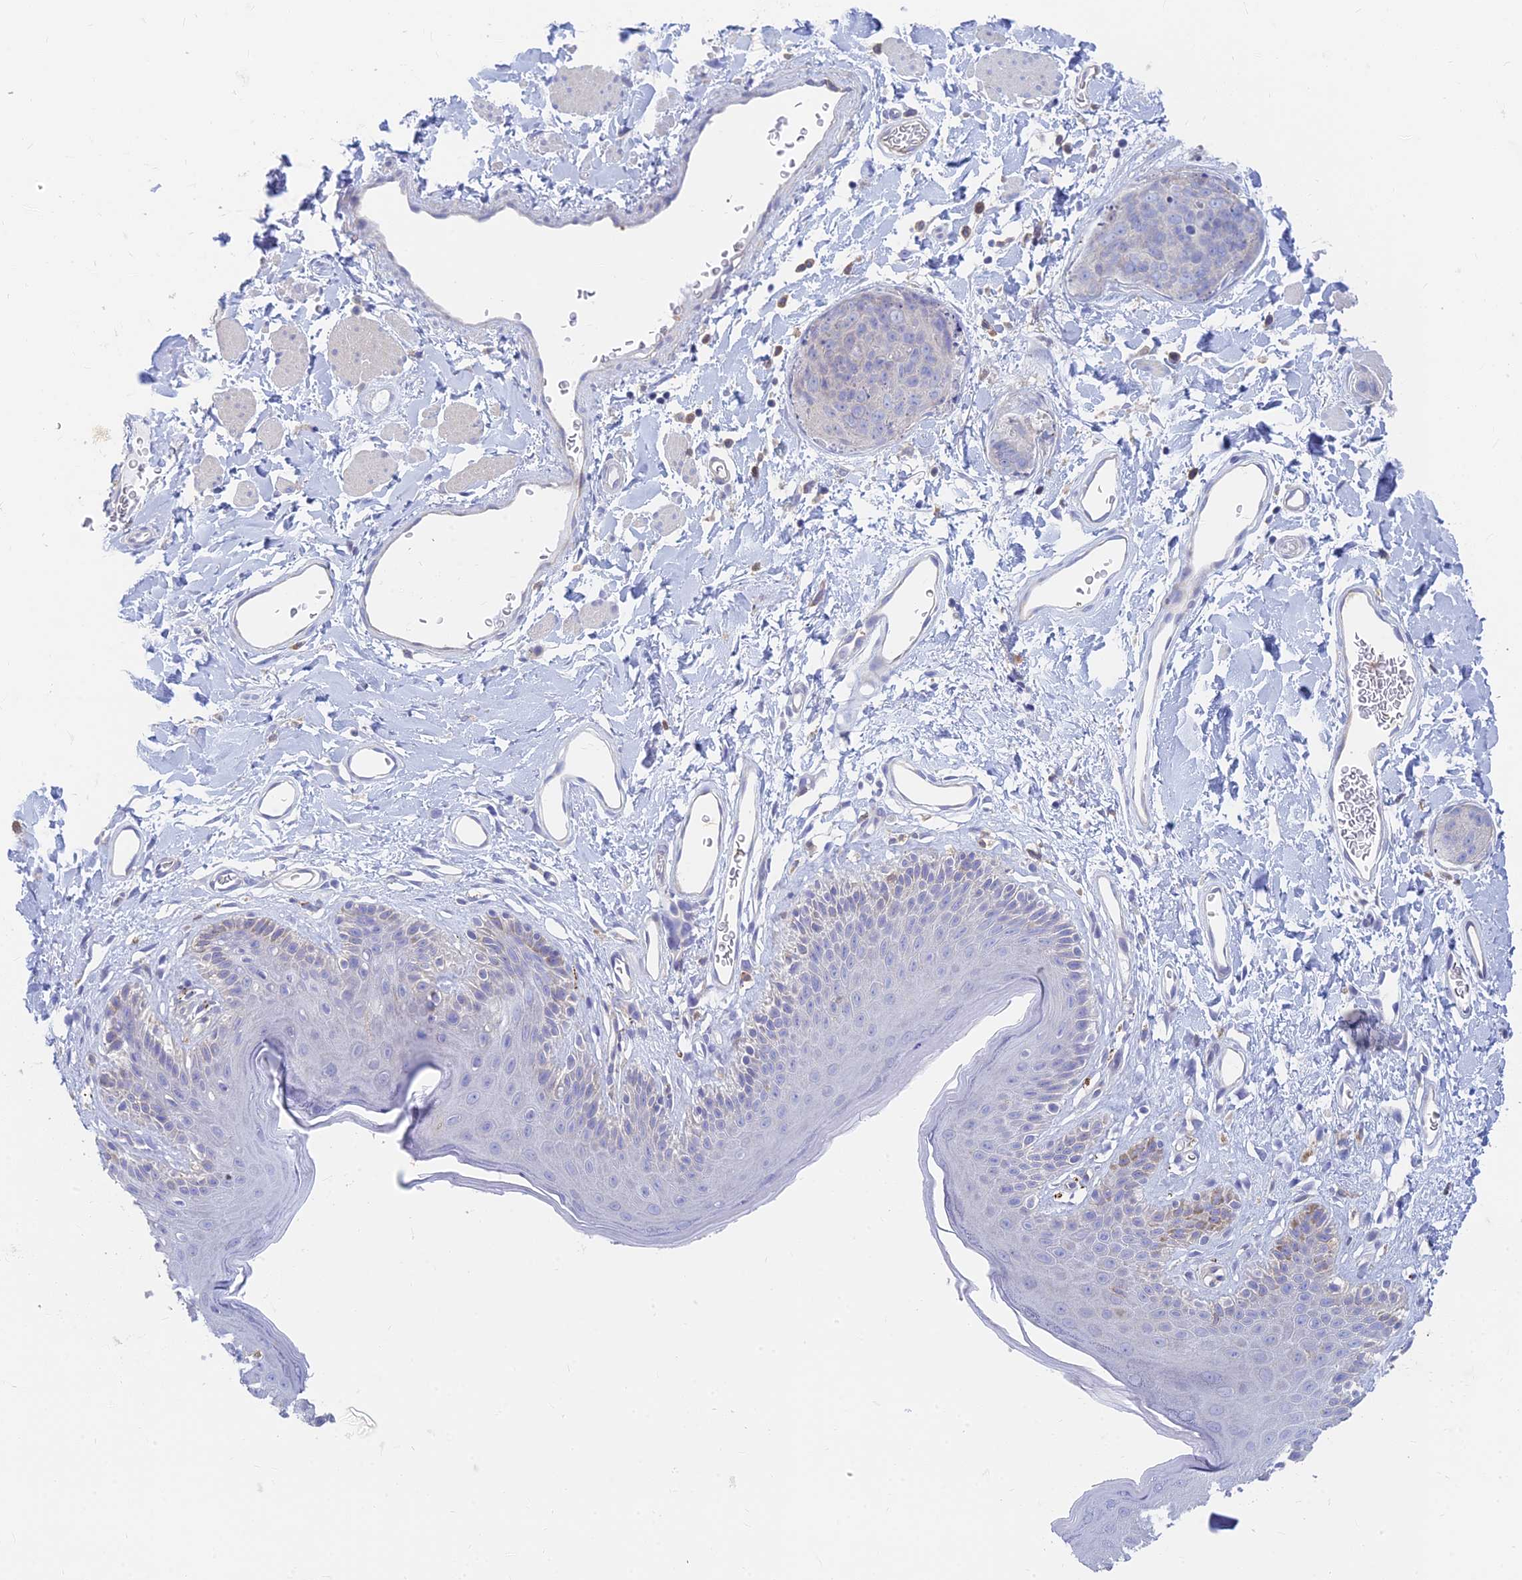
{"staining": {"intensity": "negative", "quantity": "none", "location": "none"}, "tissue": "skin cancer", "cell_type": "Tumor cells", "image_type": "cancer", "snomed": [{"axis": "morphology", "description": "Squamous cell carcinoma, NOS"}, {"axis": "topography", "description": "Skin"}, {"axis": "topography", "description": "Vulva"}], "caption": "High power microscopy micrograph of an IHC micrograph of skin cancer (squamous cell carcinoma), revealing no significant positivity in tumor cells.", "gene": "STRN4", "patient": {"sex": "female", "age": 85}}